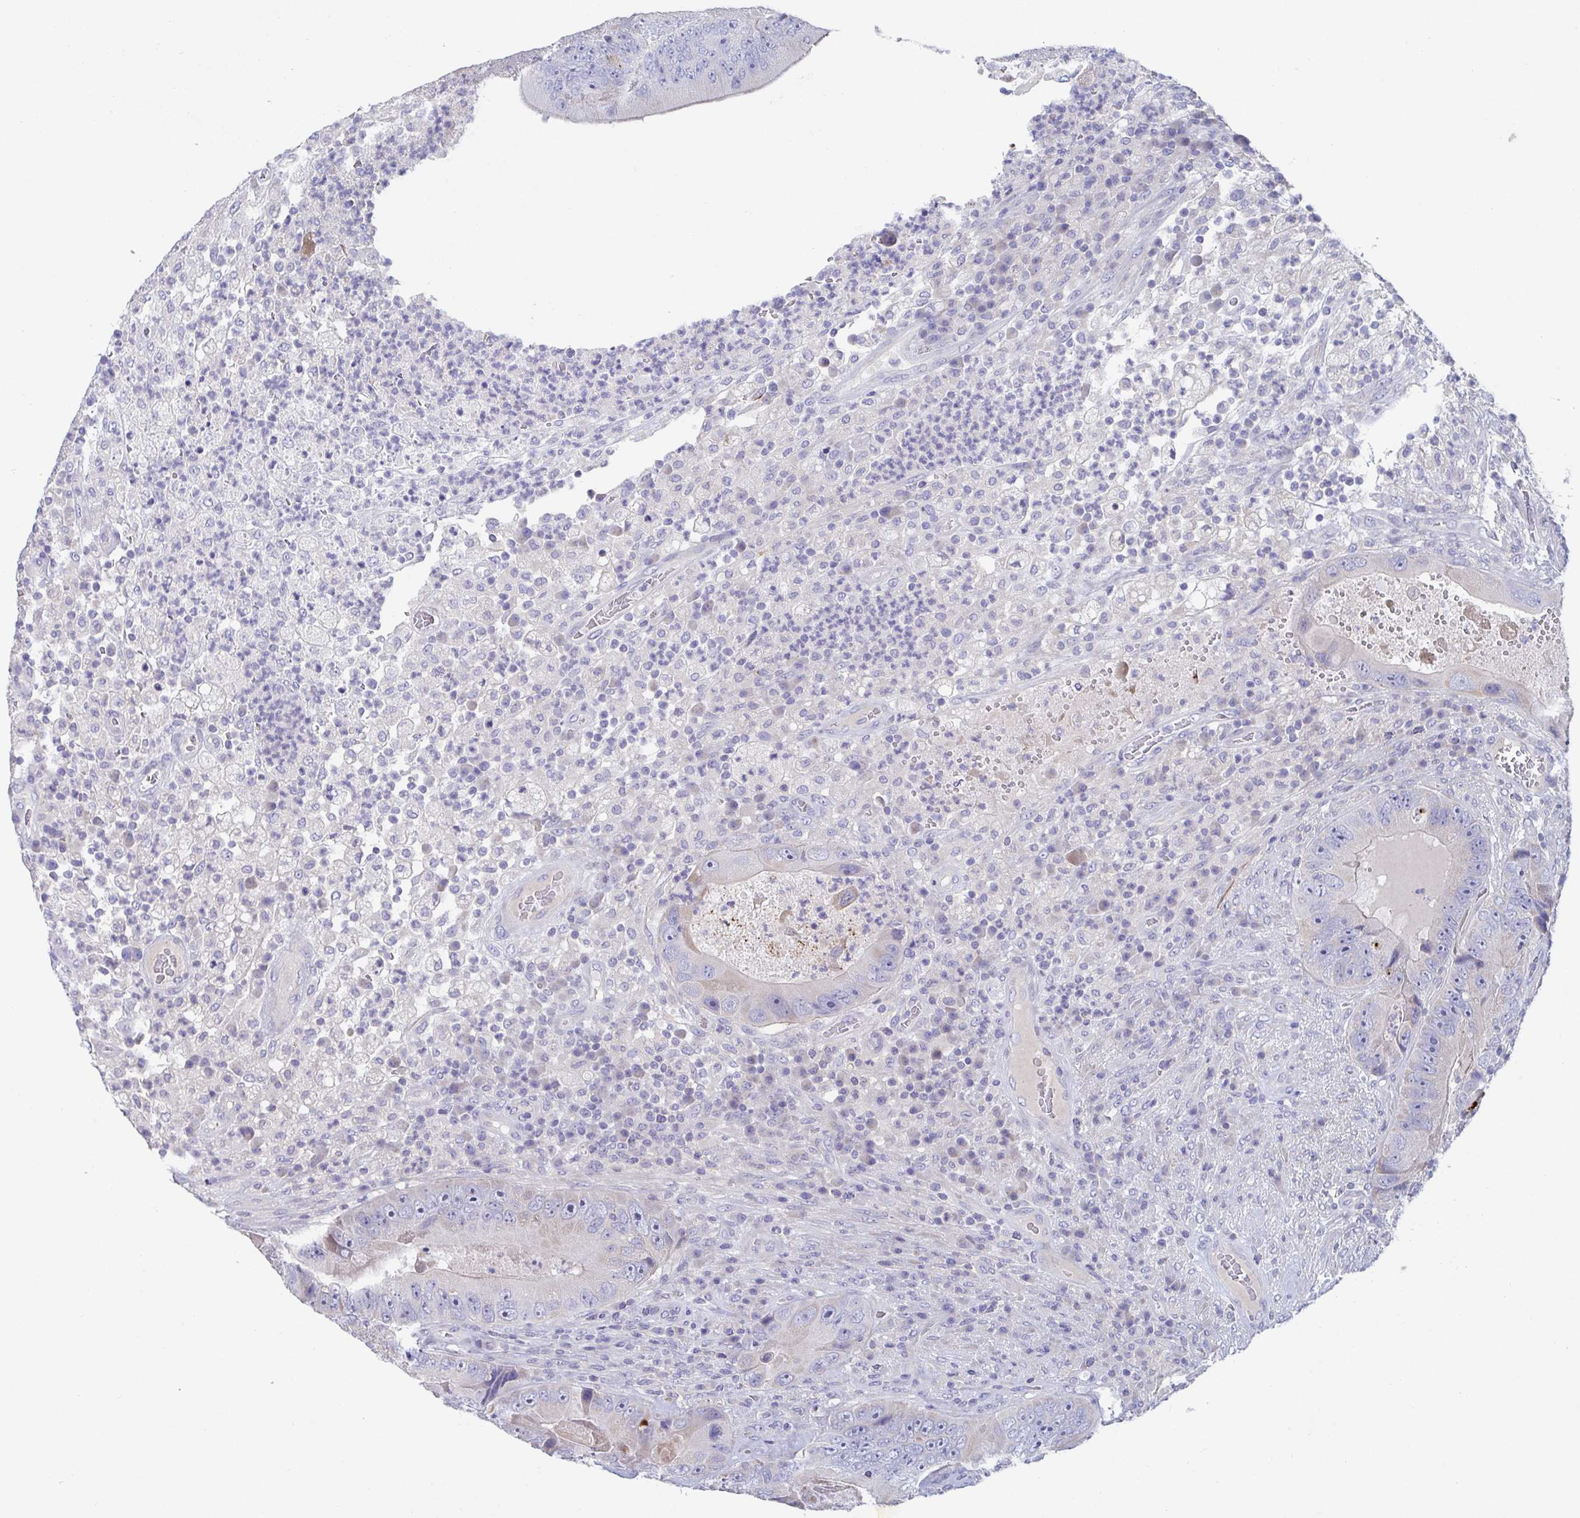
{"staining": {"intensity": "negative", "quantity": "none", "location": "none"}, "tissue": "colorectal cancer", "cell_type": "Tumor cells", "image_type": "cancer", "snomed": [{"axis": "morphology", "description": "Adenocarcinoma, NOS"}, {"axis": "topography", "description": "Colon"}], "caption": "The image exhibits no significant expression in tumor cells of adenocarcinoma (colorectal).", "gene": "ZNF561", "patient": {"sex": "female", "age": 86}}